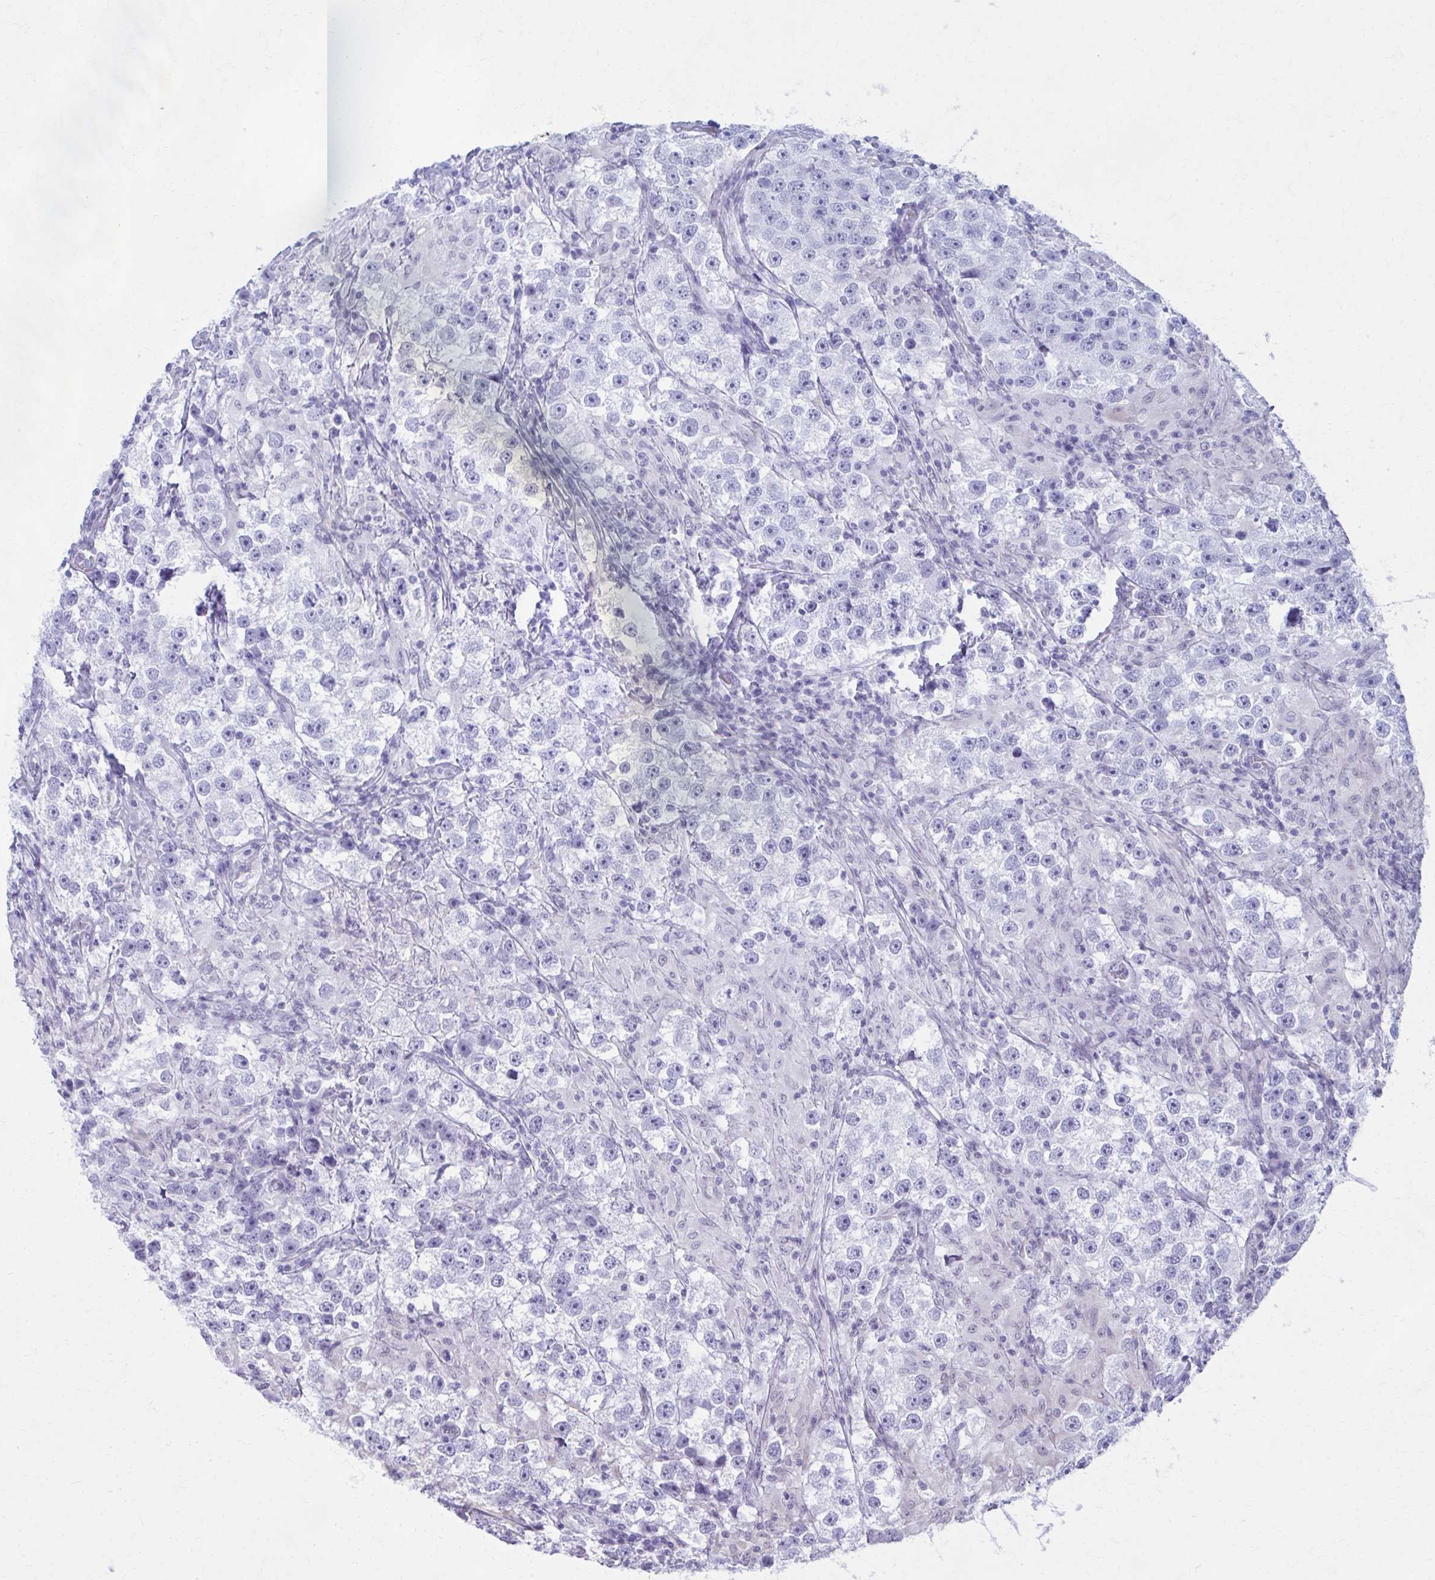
{"staining": {"intensity": "negative", "quantity": "none", "location": "none"}, "tissue": "testis cancer", "cell_type": "Tumor cells", "image_type": "cancer", "snomed": [{"axis": "morphology", "description": "Seminoma, NOS"}, {"axis": "topography", "description": "Testis"}], "caption": "High power microscopy micrograph of an immunohistochemistry (IHC) histopathology image of testis cancer, revealing no significant staining in tumor cells. (Stains: DAB (3,3'-diaminobenzidine) IHC with hematoxylin counter stain, Microscopy: brightfield microscopy at high magnification).", "gene": "PROSER1", "patient": {"sex": "male", "age": 46}}